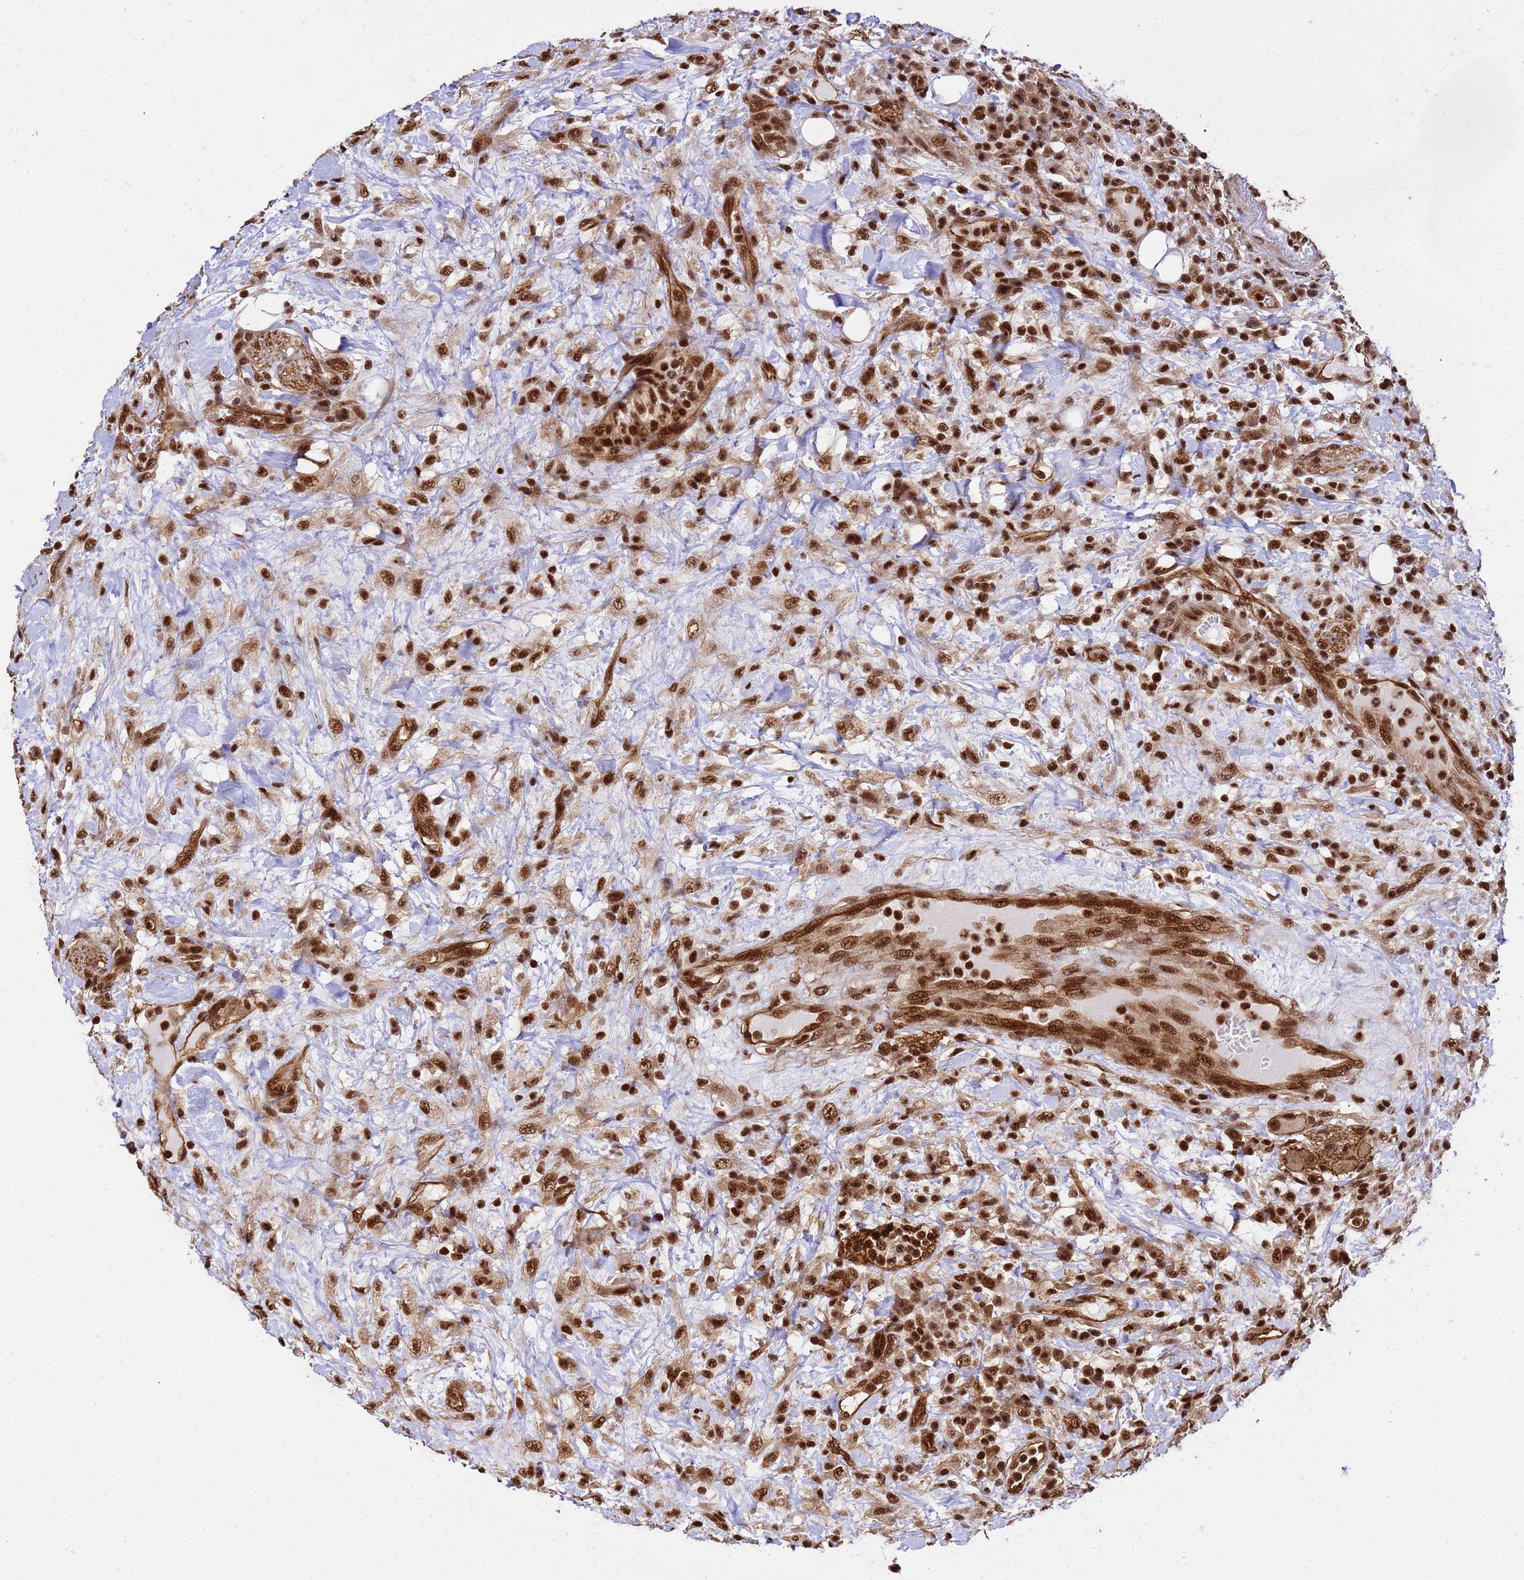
{"staining": {"intensity": "strong", "quantity": ">75%", "location": "nuclear"}, "tissue": "lymphoma", "cell_type": "Tumor cells", "image_type": "cancer", "snomed": [{"axis": "morphology", "description": "Malignant lymphoma, non-Hodgkin's type, High grade"}, {"axis": "topography", "description": "Colon"}], "caption": "Brown immunohistochemical staining in human lymphoma displays strong nuclear positivity in about >75% of tumor cells.", "gene": "SYF2", "patient": {"sex": "female", "age": 53}}